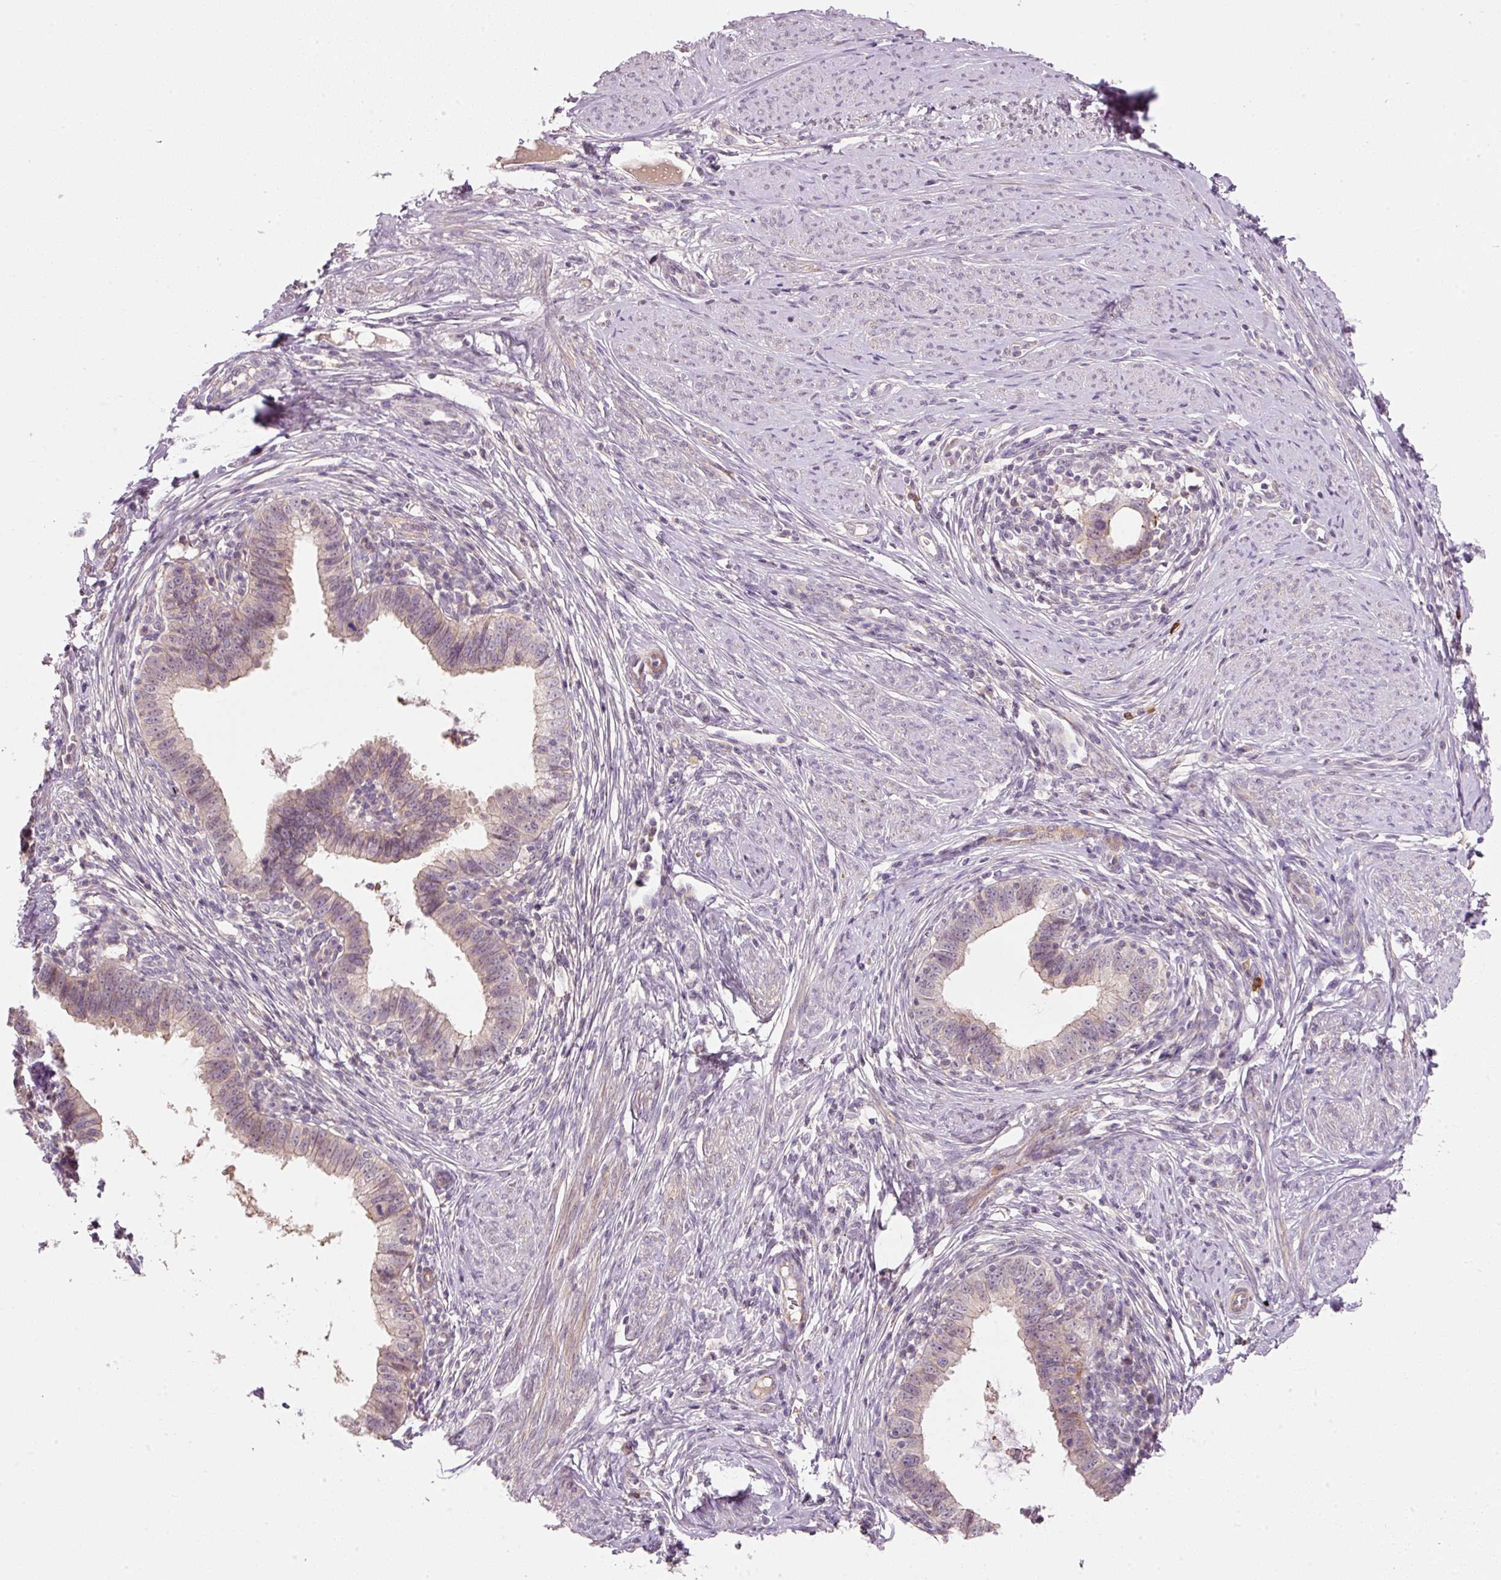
{"staining": {"intensity": "negative", "quantity": "none", "location": "none"}, "tissue": "cervical cancer", "cell_type": "Tumor cells", "image_type": "cancer", "snomed": [{"axis": "morphology", "description": "Adenocarcinoma, NOS"}, {"axis": "topography", "description": "Cervix"}], "caption": "The immunohistochemistry photomicrograph has no significant positivity in tumor cells of adenocarcinoma (cervical) tissue. (DAB (3,3'-diaminobenzidine) immunohistochemistry (IHC), high magnification).", "gene": "TIRAP", "patient": {"sex": "female", "age": 36}}